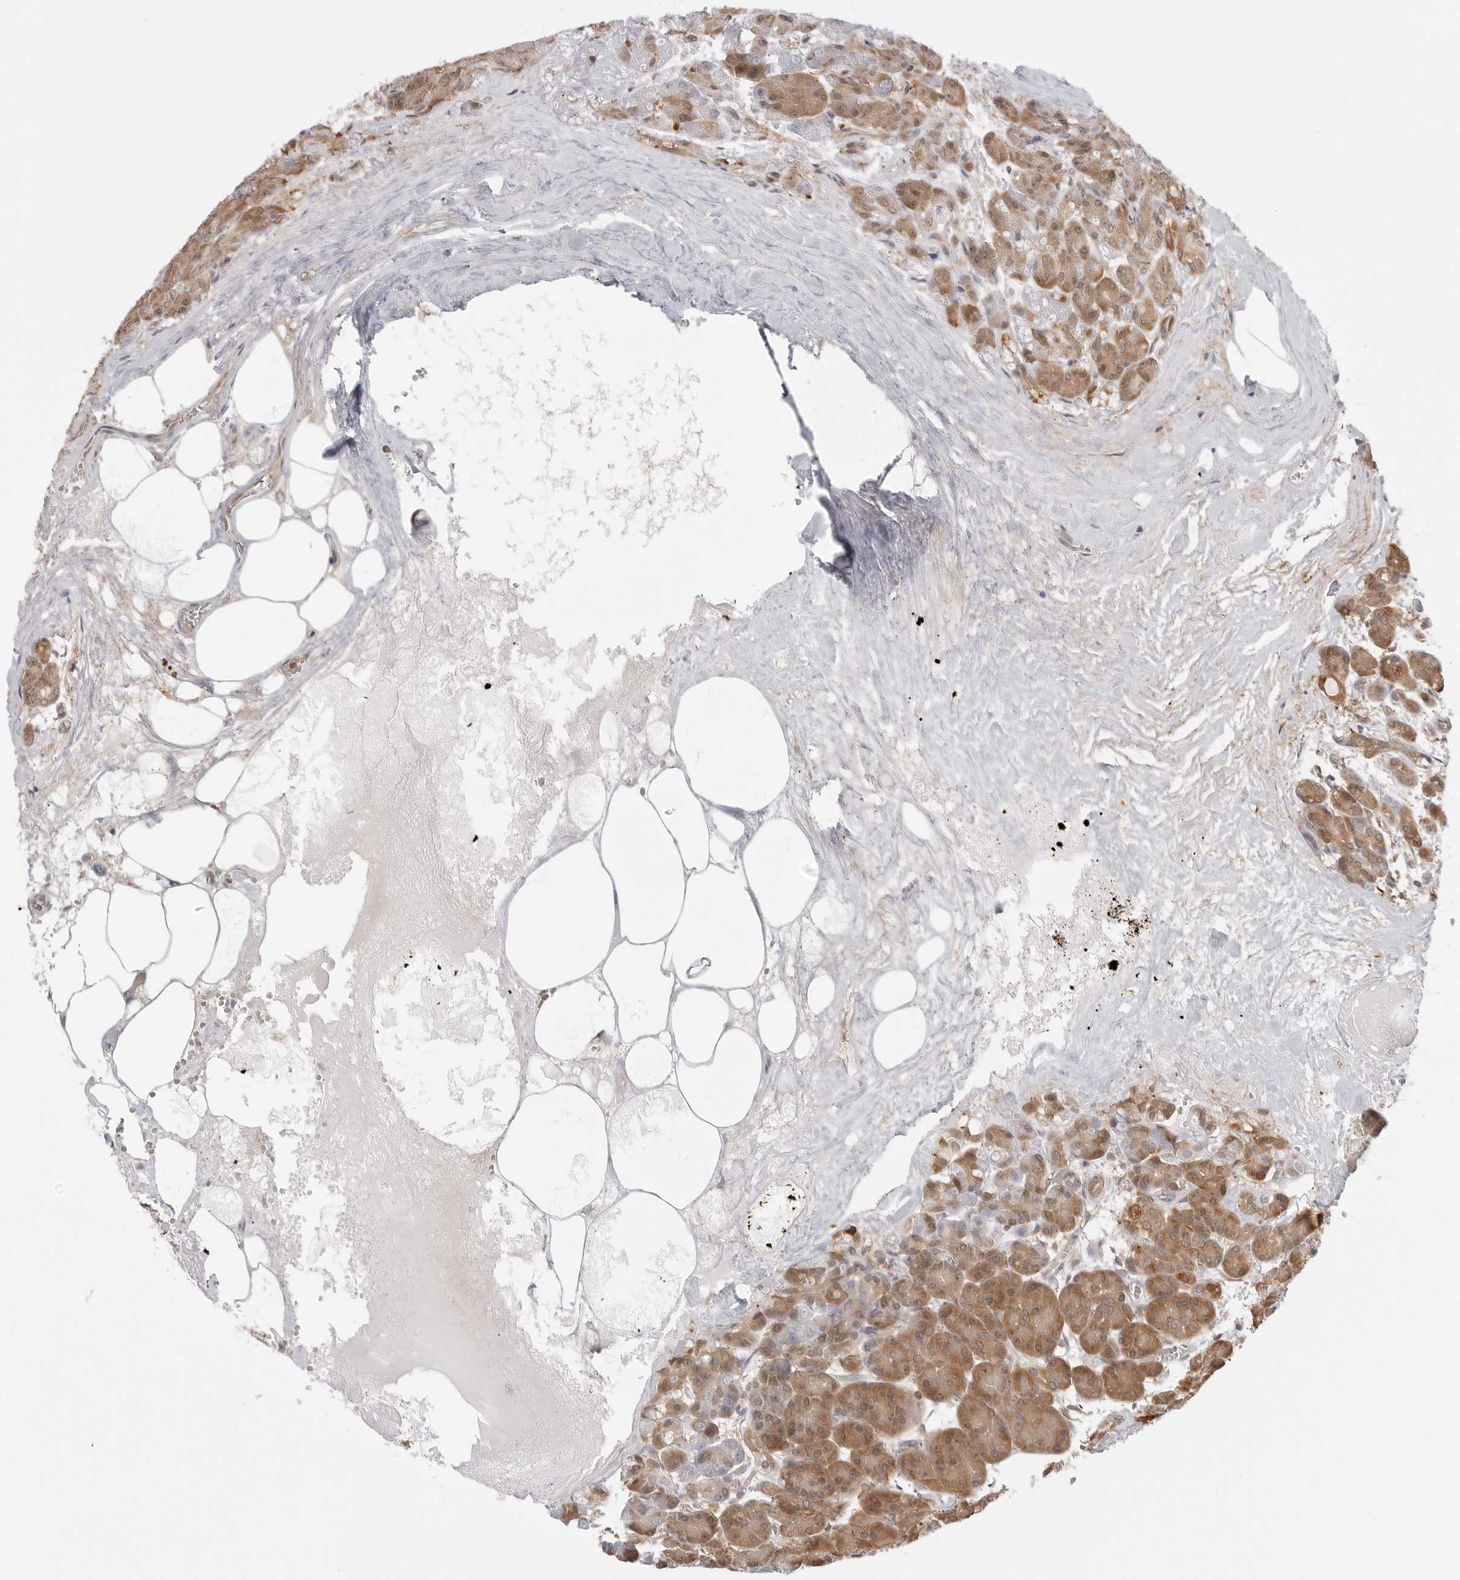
{"staining": {"intensity": "moderate", "quantity": "25%-75%", "location": "cytoplasmic/membranous"}, "tissue": "pancreas", "cell_type": "Exocrine glandular cells", "image_type": "normal", "snomed": [{"axis": "morphology", "description": "Normal tissue, NOS"}, {"axis": "topography", "description": "Pancreas"}], "caption": "A medium amount of moderate cytoplasmic/membranous staining is appreciated in about 25%-75% of exocrine glandular cells in benign pancreas.", "gene": "NUDC", "patient": {"sex": "male", "age": 63}}